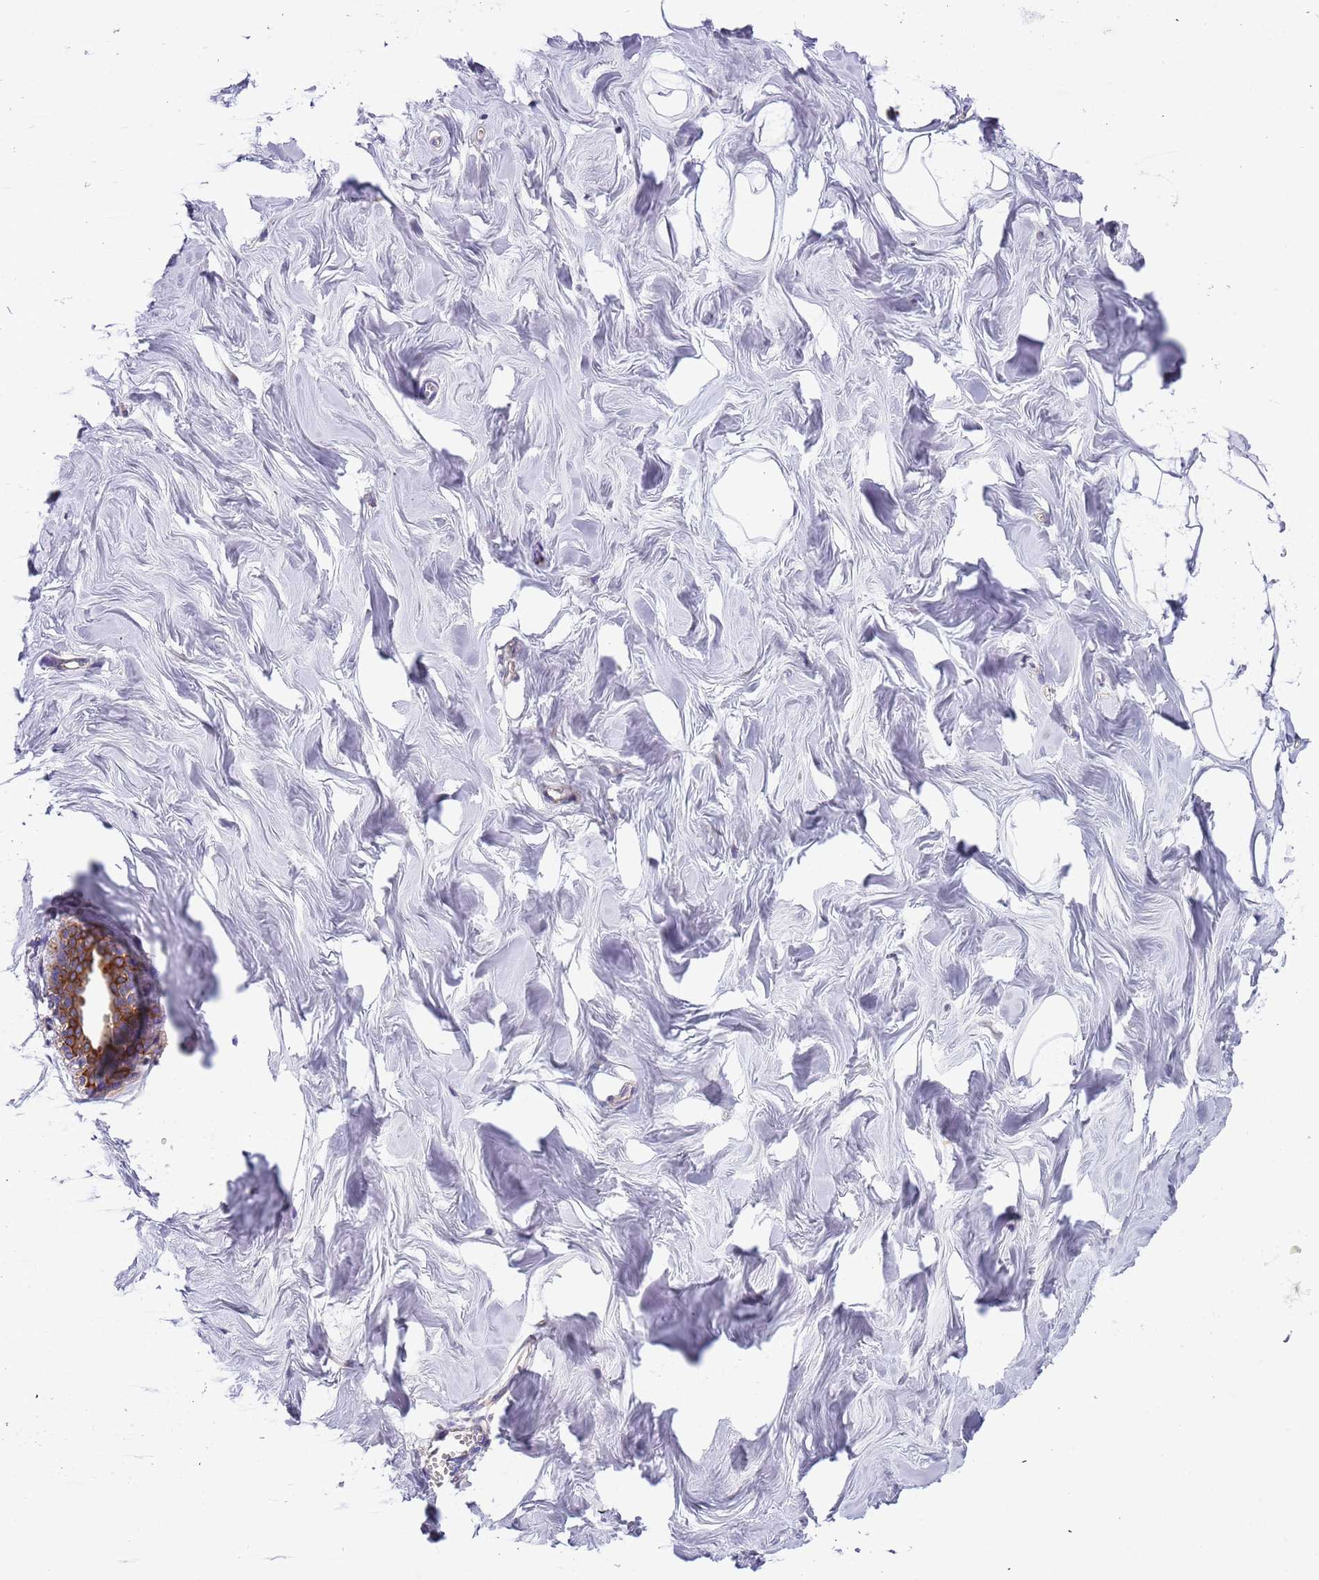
{"staining": {"intensity": "negative", "quantity": "none", "location": "none"}, "tissue": "breast", "cell_type": "Adipocytes", "image_type": "normal", "snomed": [{"axis": "morphology", "description": "Normal tissue, NOS"}, {"axis": "topography", "description": "Breast"}], "caption": "DAB immunohistochemical staining of benign breast displays no significant positivity in adipocytes.", "gene": "LAMB4", "patient": {"sex": "female", "age": 27}}